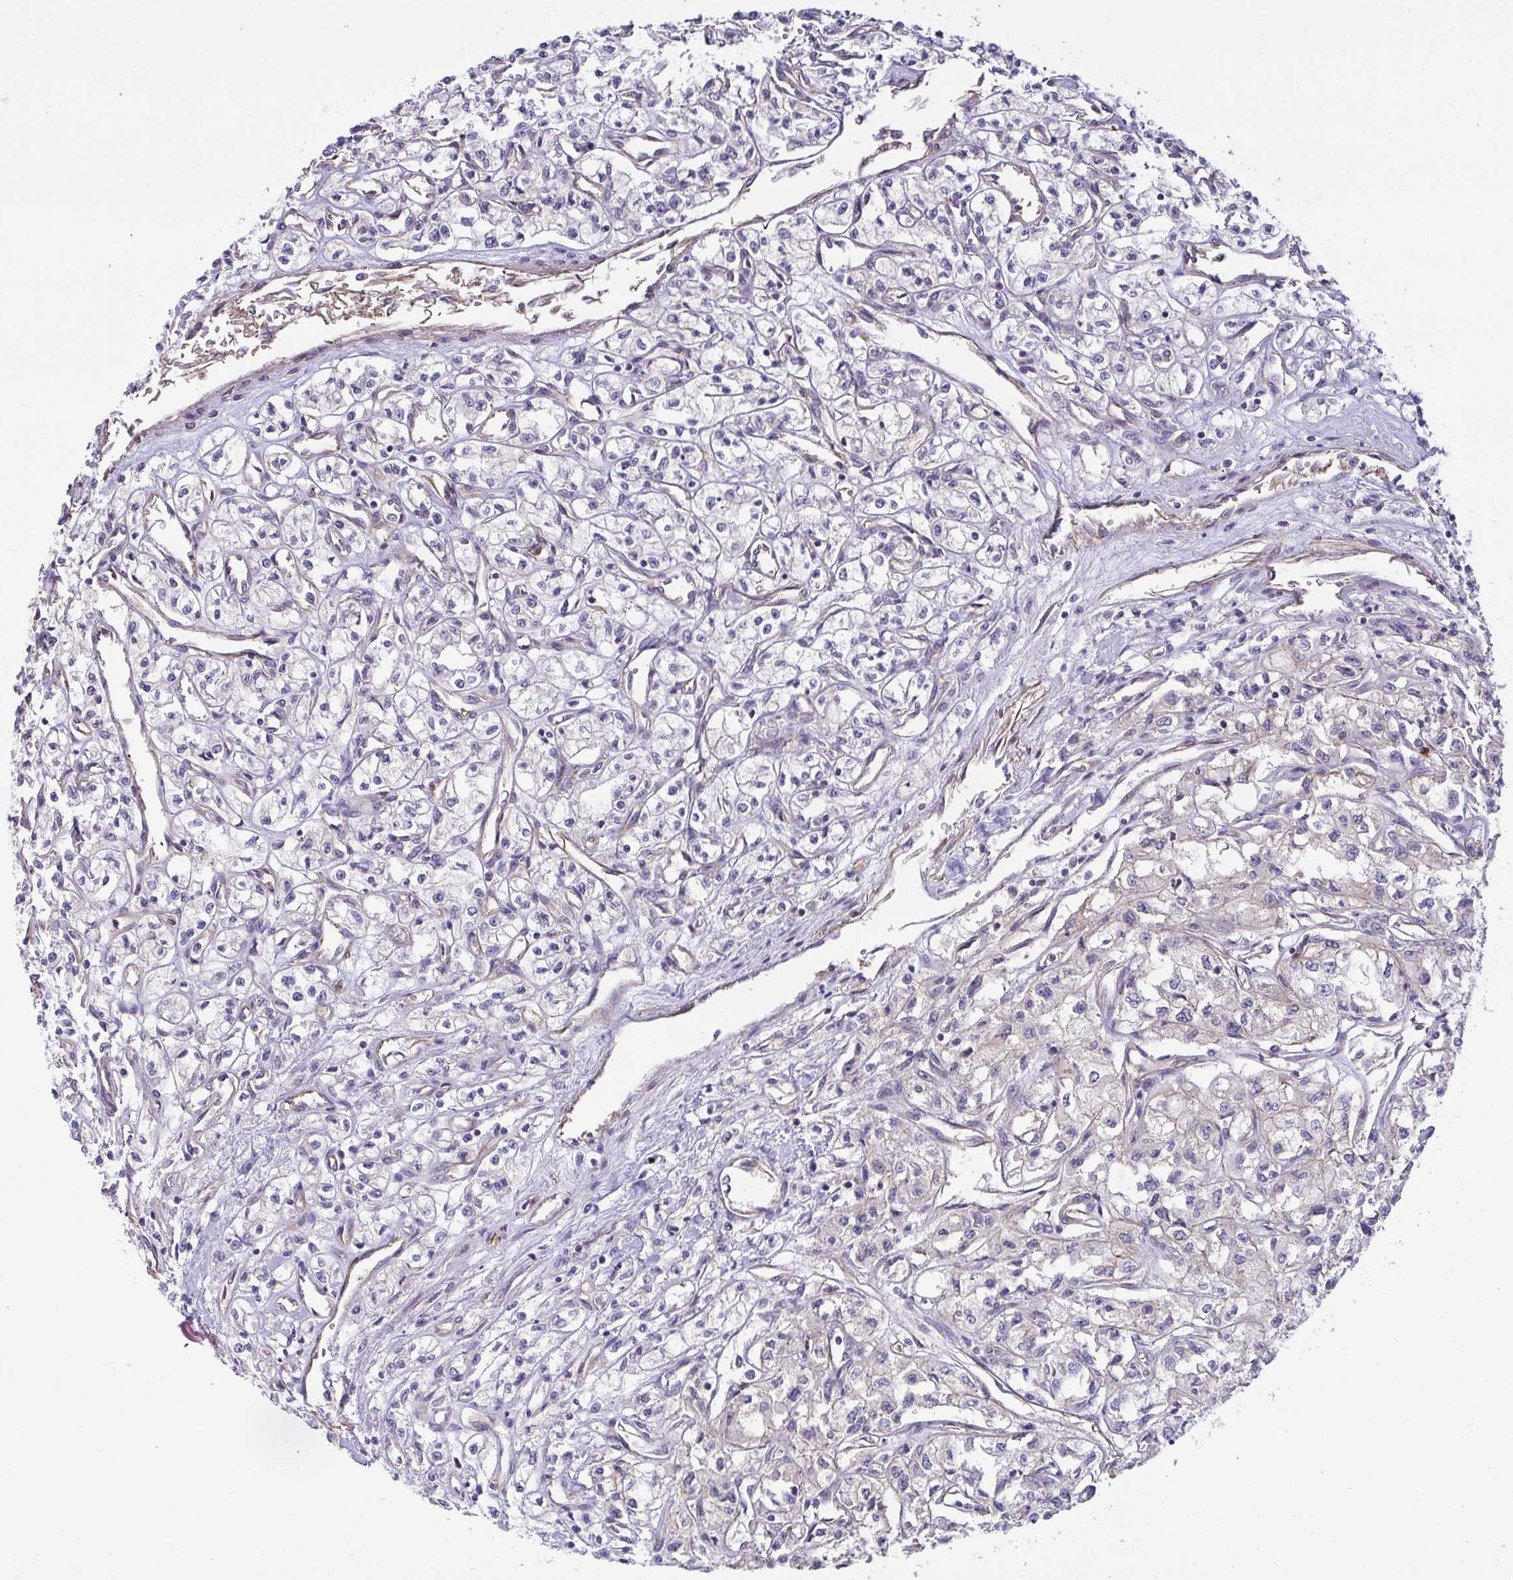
{"staining": {"intensity": "negative", "quantity": "none", "location": "none"}, "tissue": "renal cancer", "cell_type": "Tumor cells", "image_type": "cancer", "snomed": [{"axis": "morphology", "description": "Adenocarcinoma, NOS"}, {"axis": "topography", "description": "Kidney"}], "caption": "An image of renal adenocarcinoma stained for a protein shows no brown staining in tumor cells.", "gene": "RHOXF1", "patient": {"sex": "male", "age": 56}}